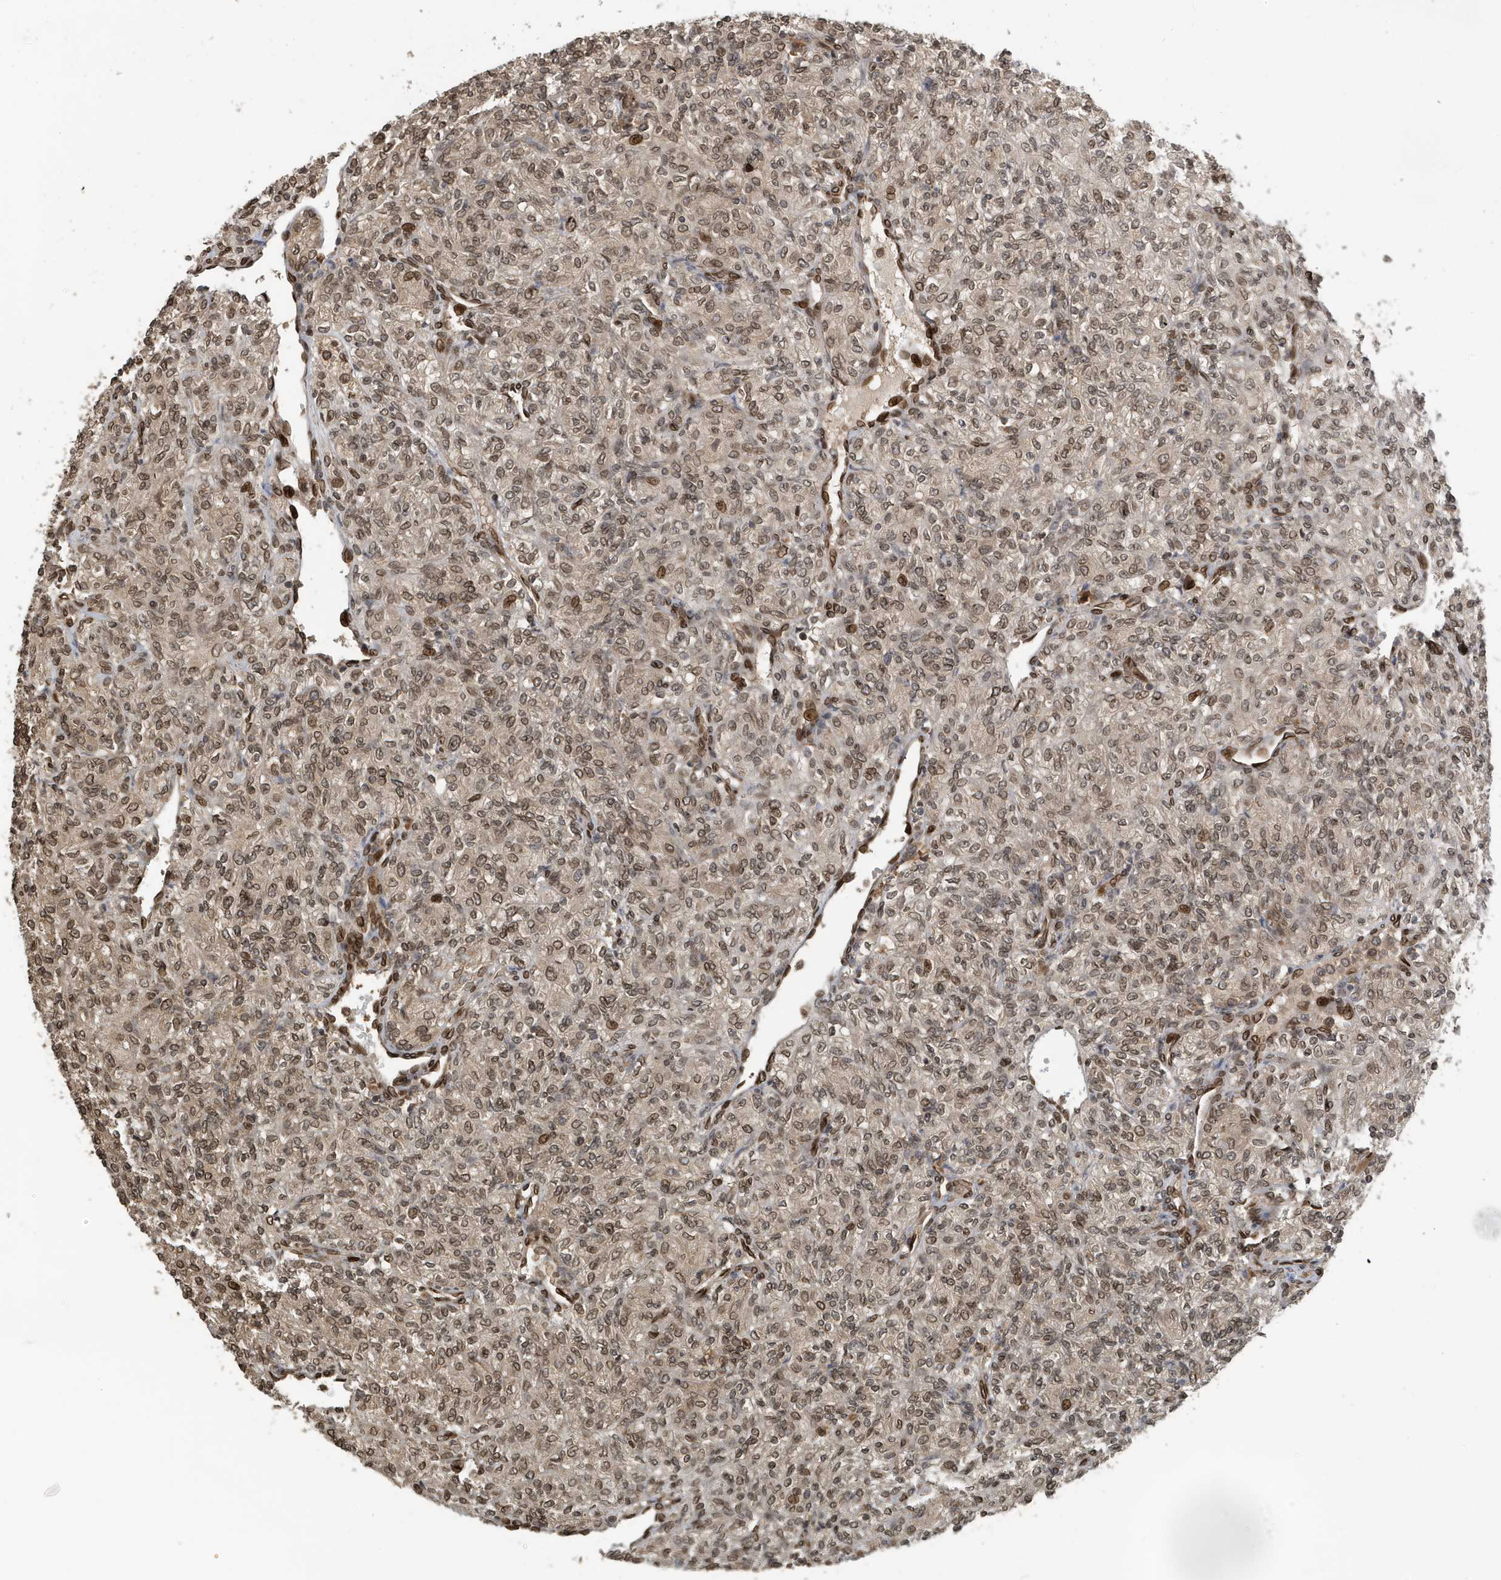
{"staining": {"intensity": "moderate", "quantity": ">75%", "location": "nuclear"}, "tissue": "renal cancer", "cell_type": "Tumor cells", "image_type": "cancer", "snomed": [{"axis": "morphology", "description": "Adenocarcinoma, NOS"}, {"axis": "topography", "description": "Kidney"}], "caption": "Immunohistochemistry (DAB (3,3'-diaminobenzidine)) staining of human renal adenocarcinoma displays moderate nuclear protein positivity in approximately >75% of tumor cells.", "gene": "DUSP18", "patient": {"sex": "male", "age": 77}}